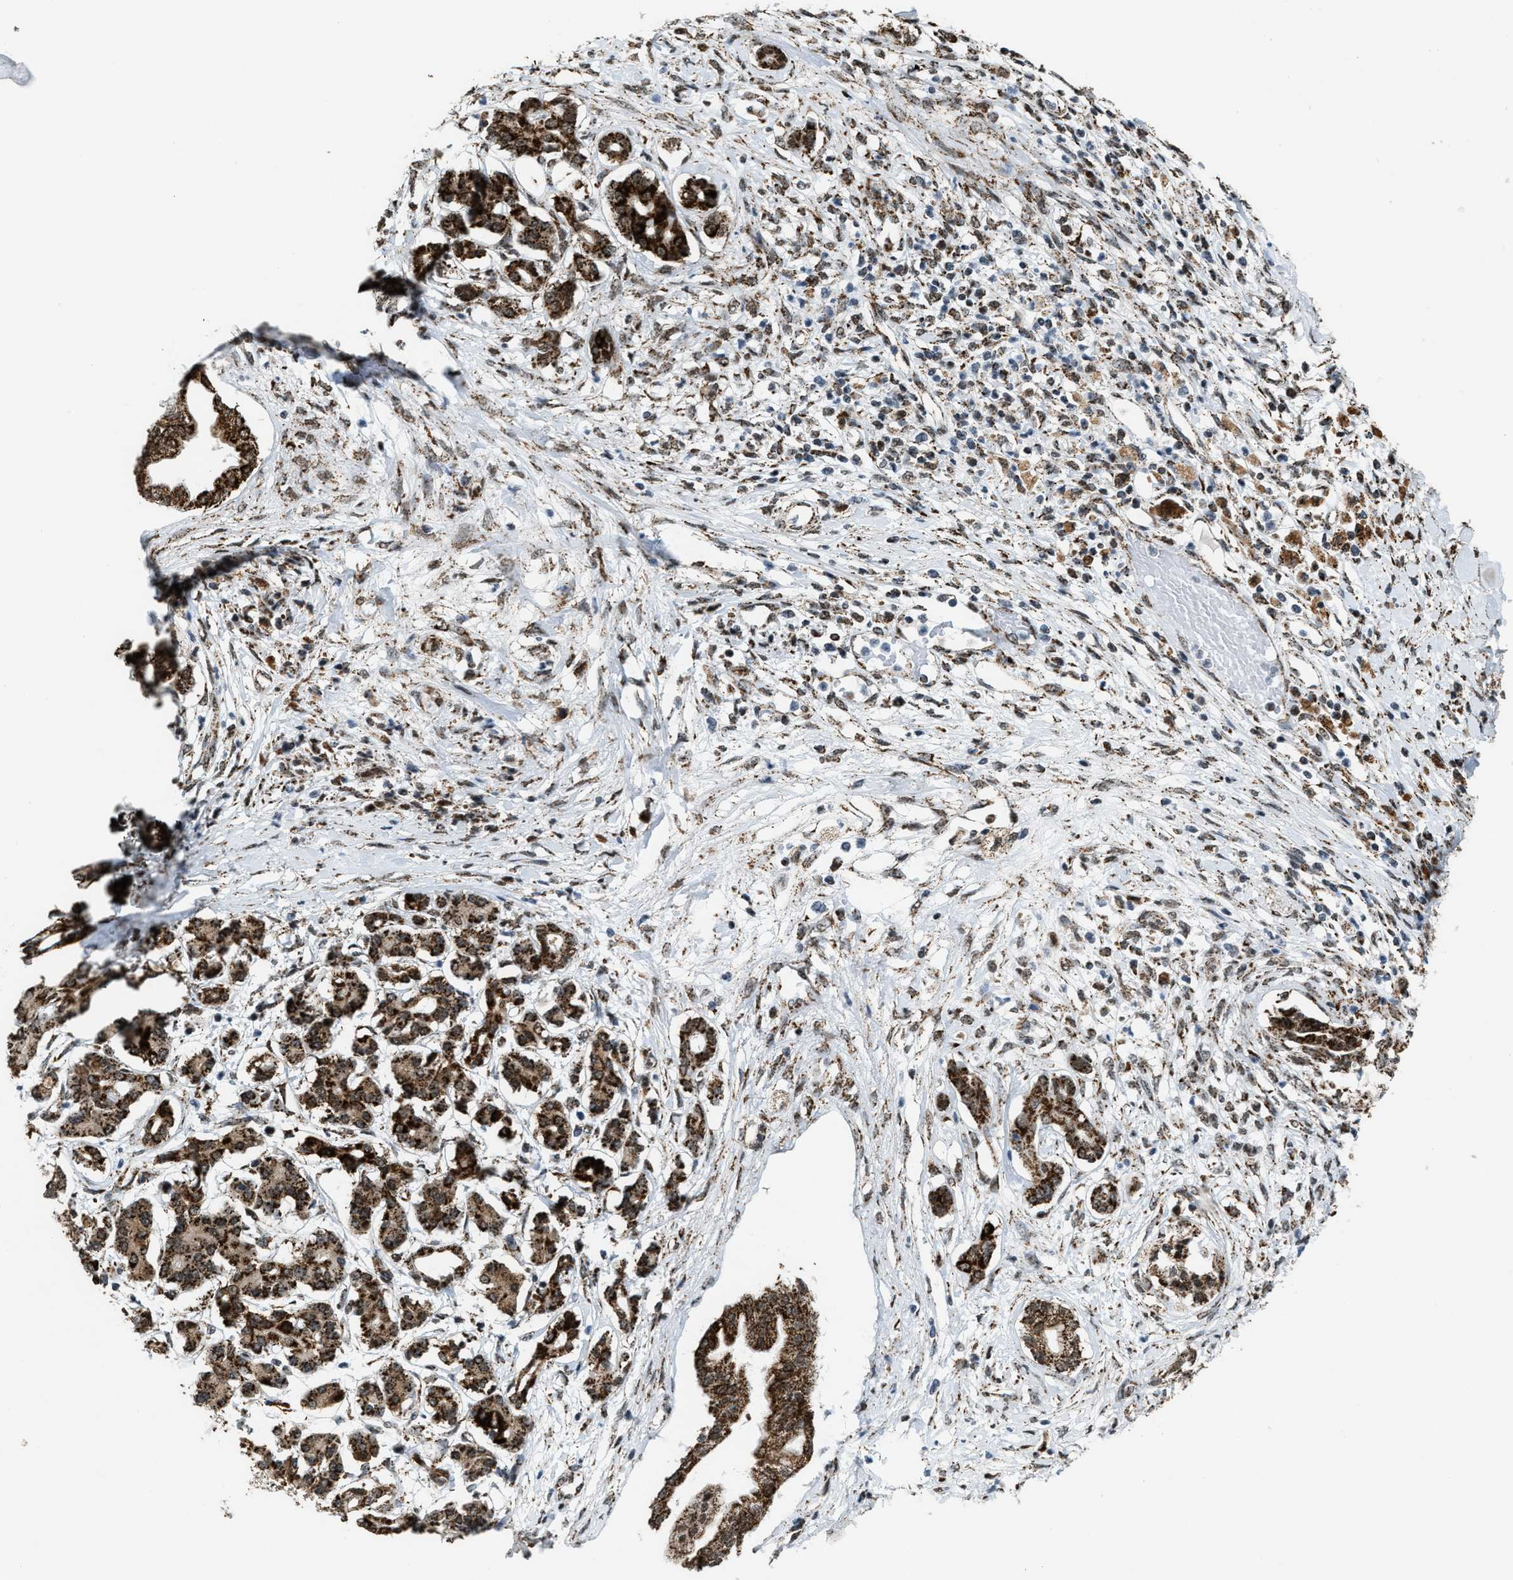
{"staining": {"intensity": "strong", "quantity": ">75%", "location": "cytoplasmic/membranous"}, "tissue": "pancreatic cancer", "cell_type": "Tumor cells", "image_type": "cancer", "snomed": [{"axis": "morphology", "description": "Adenocarcinoma, NOS"}, {"axis": "topography", "description": "Pancreas"}], "caption": "Pancreatic cancer stained with a protein marker demonstrates strong staining in tumor cells.", "gene": "HIBADH", "patient": {"sex": "female", "age": 56}}